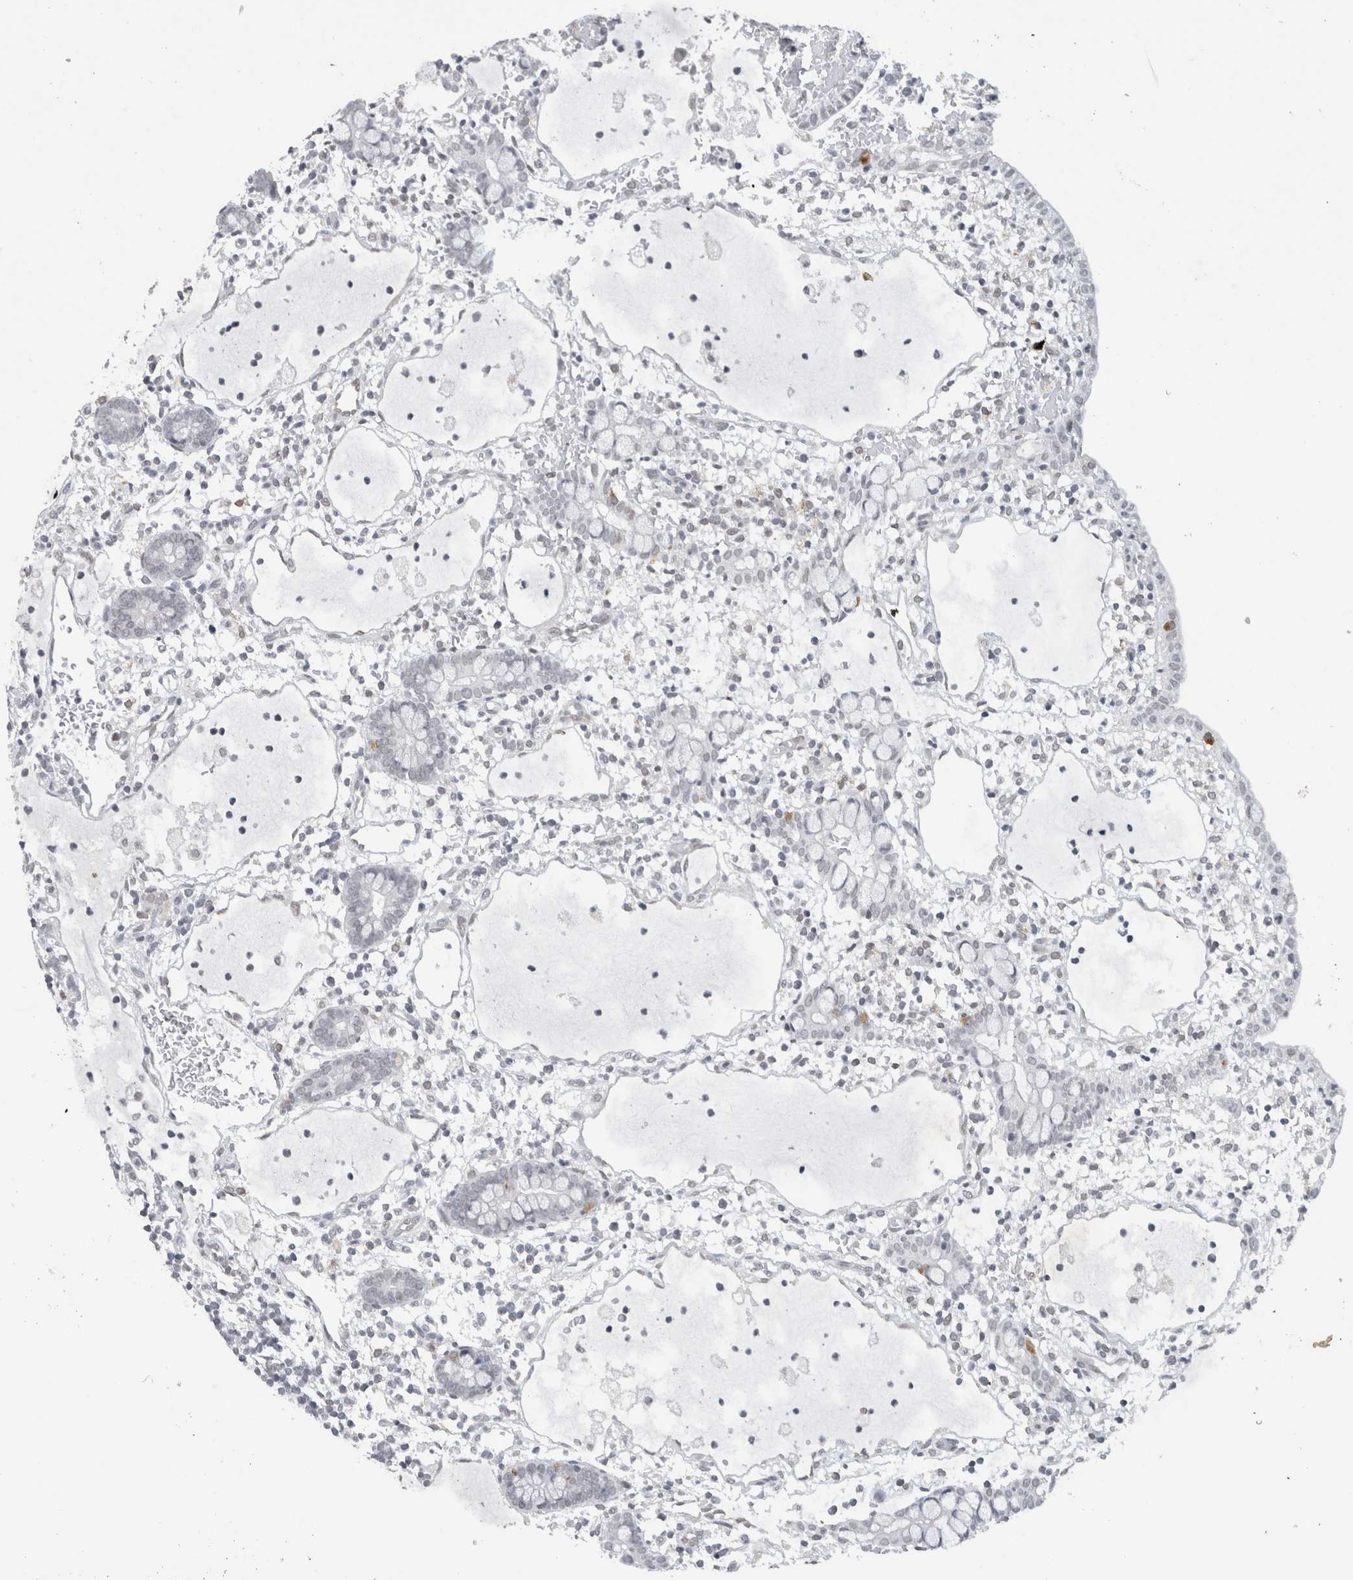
{"staining": {"intensity": "negative", "quantity": "none", "location": "none"}, "tissue": "small intestine", "cell_type": "Glandular cells", "image_type": "normal", "snomed": [{"axis": "morphology", "description": "Normal tissue, NOS"}, {"axis": "morphology", "description": "Developmental malformation"}, {"axis": "topography", "description": "Small intestine"}], "caption": "High power microscopy histopathology image of an immunohistochemistry (IHC) image of benign small intestine, revealing no significant staining in glandular cells.", "gene": "PRXL2A", "patient": {"sex": "male"}}